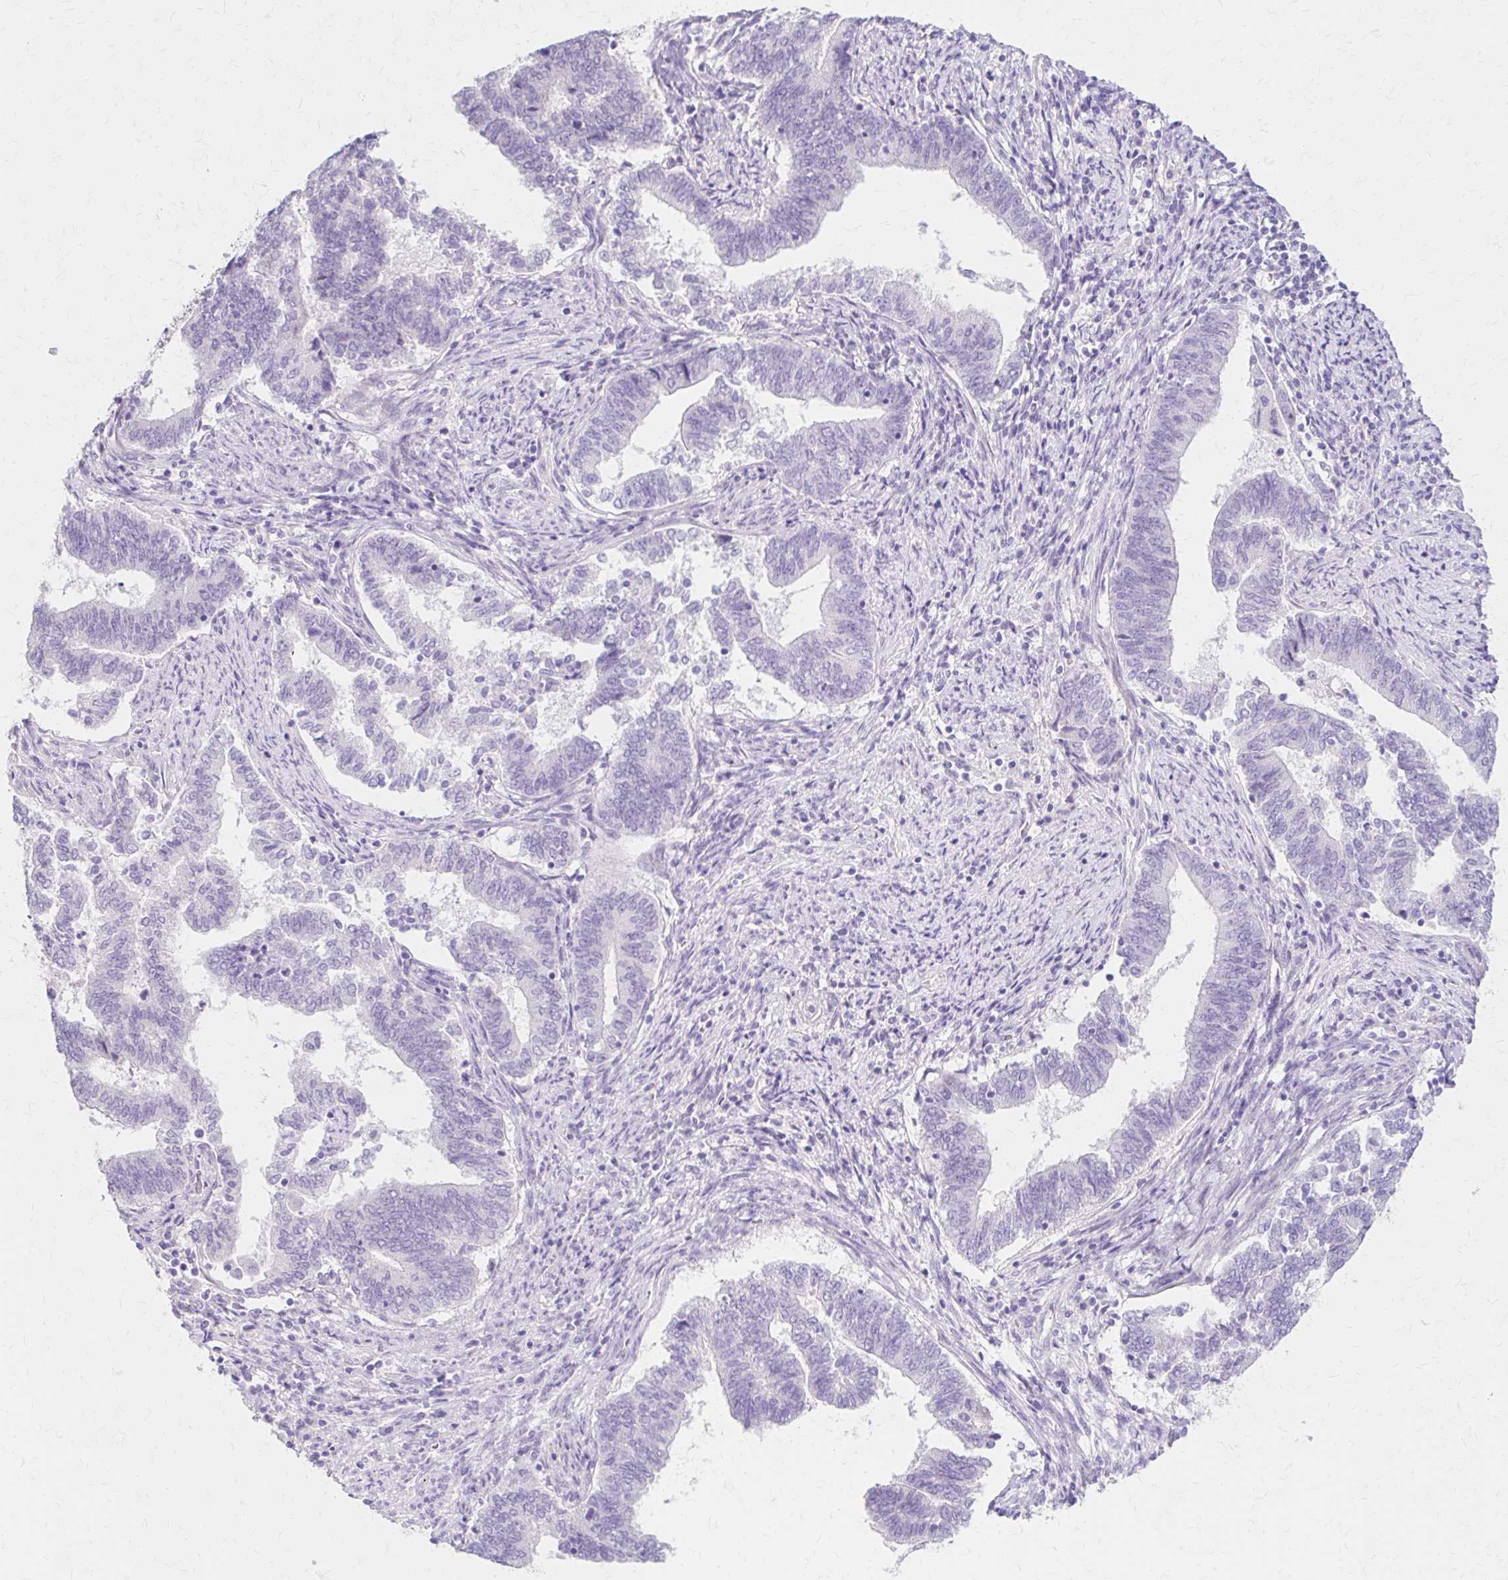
{"staining": {"intensity": "negative", "quantity": "none", "location": "none"}, "tissue": "endometrial cancer", "cell_type": "Tumor cells", "image_type": "cancer", "snomed": [{"axis": "morphology", "description": "Adenocarcinoma, NOS"}, {"axis": "topography", "description": "Endometrium"}], "caption": "This is an IHC photomicrograph of adenocarcinoma (endometrial). There is no staining in tumor cells.", "gene": "AZGP1", "patient": {"sex": "female", "age": 65}}